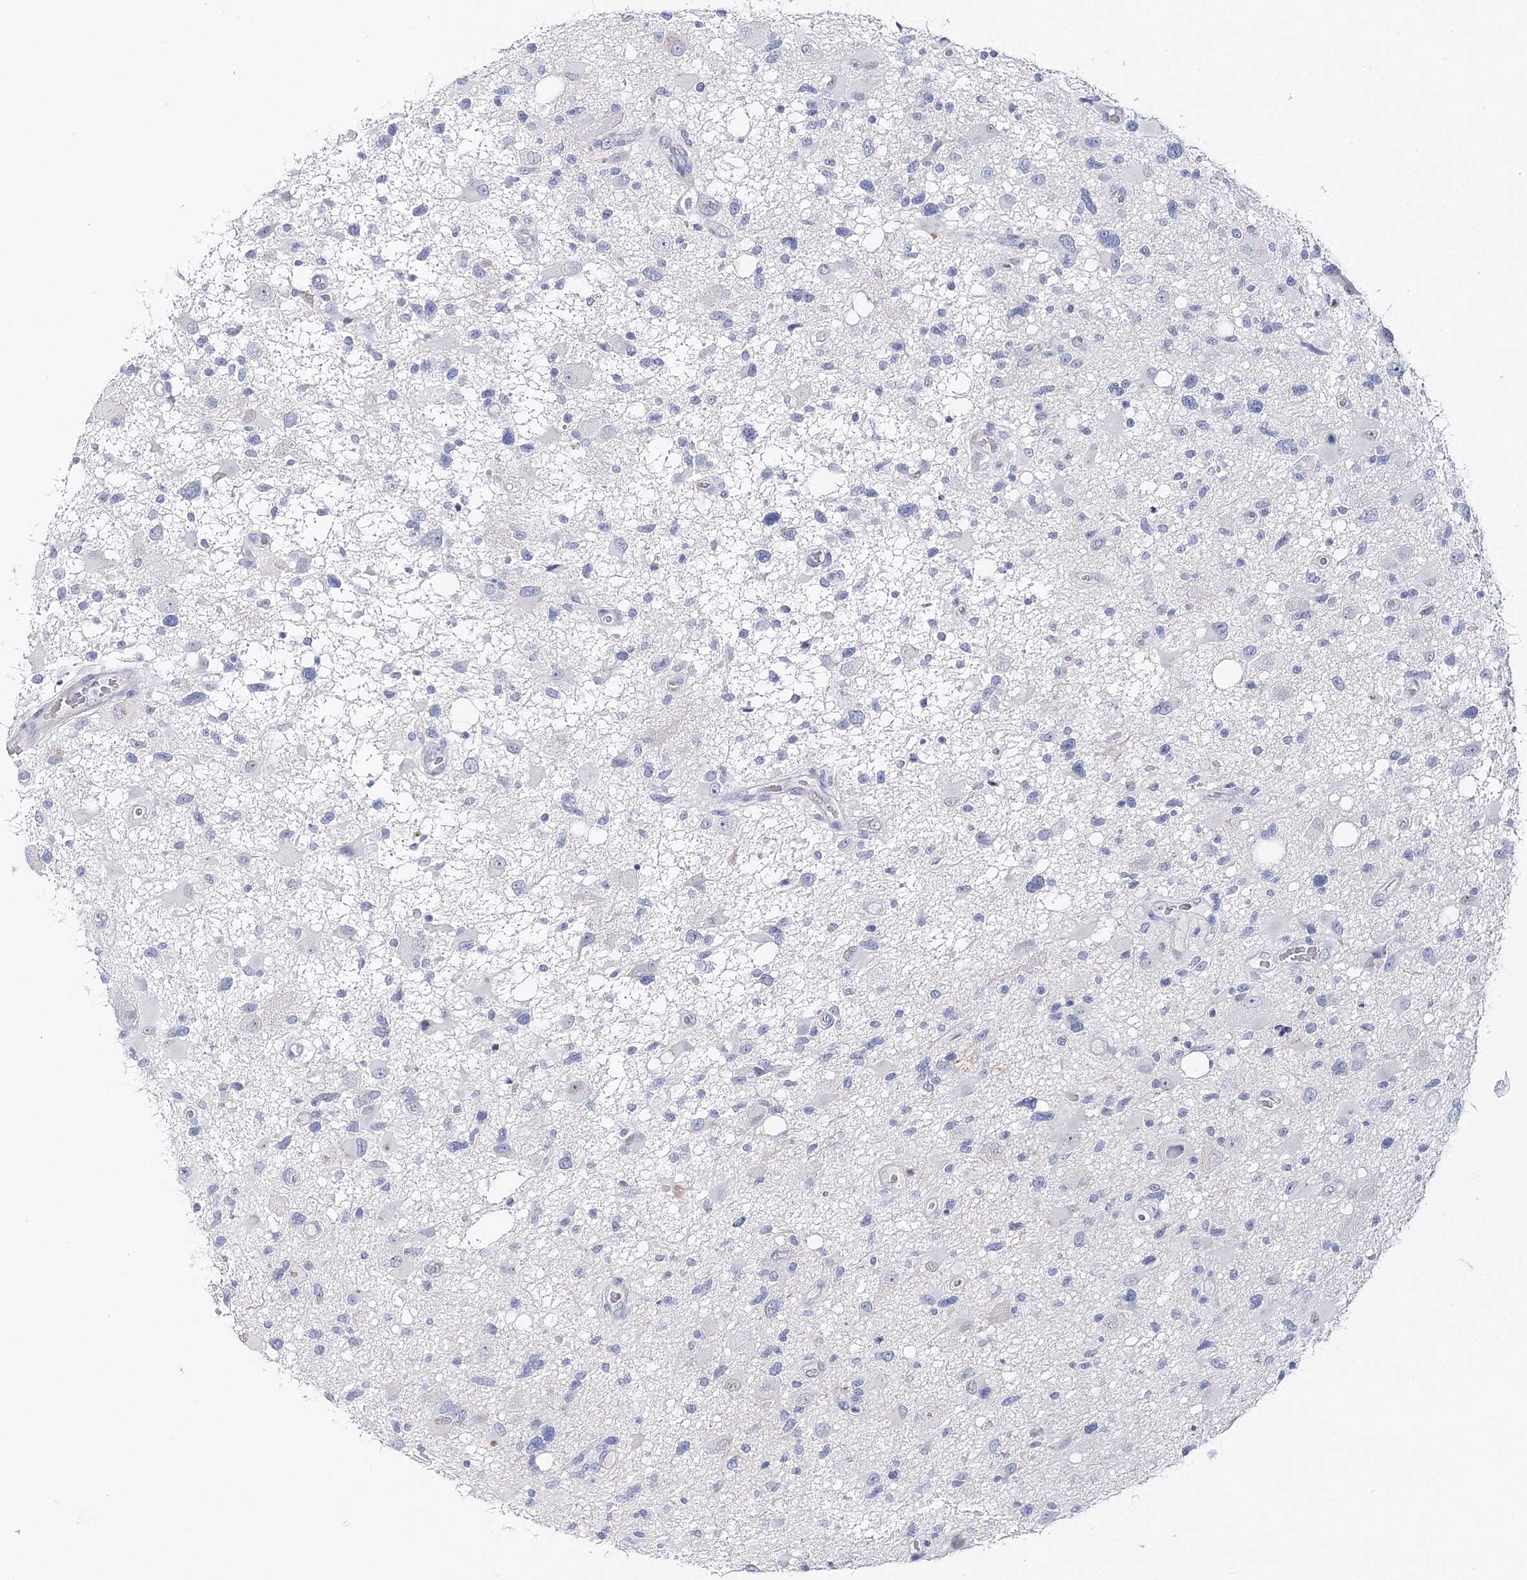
{"staining": {"intensity": "negative", "quantity": "none", "location": "none"}, "tissue": "glioma", "cell_type": "Tumor cells", "image_type": "cancer", "snomed": [{"axis": "morphology", "description": "Glioma, malignant, High grade"}, {"axis": "topography", "description": "Brain"}], "caption": "Protein analysis of glioma shows no significant positivity in tumor cells. (IHC, brightfield microscopy, high magnification).", "gene": "MYOZ2", "patient": {"sex": "male", "age": 33}}